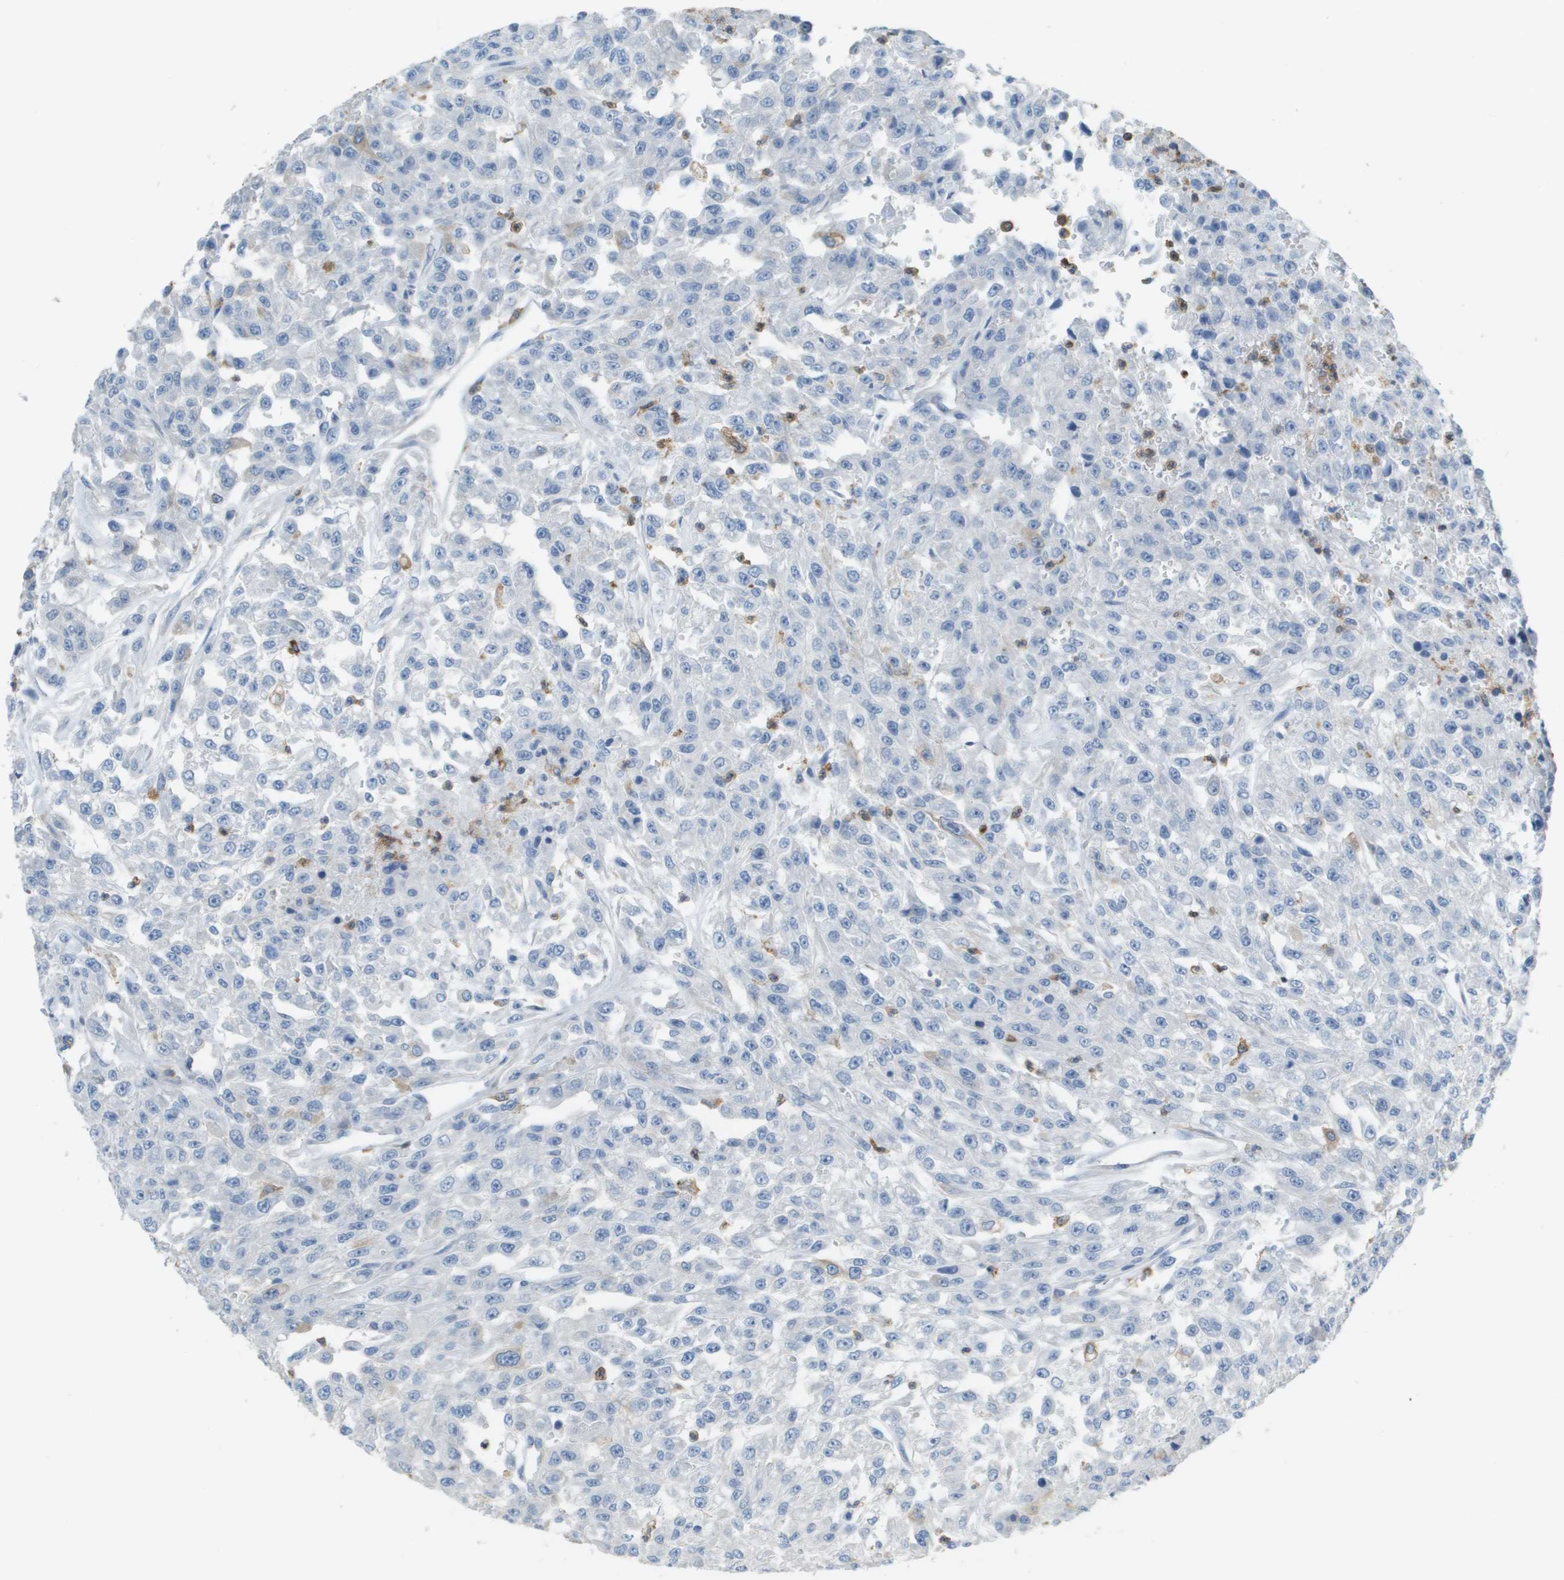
{"staining": {"intensity": "negative", "quantity": "none", "location": "none"}, "tissue": "urothelial cancer", "cell_type": "Tumor cells", "image_type": "cancer", "snomed": [{"axis": "morphology", "description": "Urothelial carcinoma, High grade"}, {"axis": "topography", "description": "Urinary bladder"}], "caption": "Immunohistochemistry (IHC) photomicrograph of high-grade urothelial carcinoma stained for a protein (brown), which exhibits no staining in tumor cells.", "gene": "APBB1IP", "patient": {"sex": "male", "age": 46}}